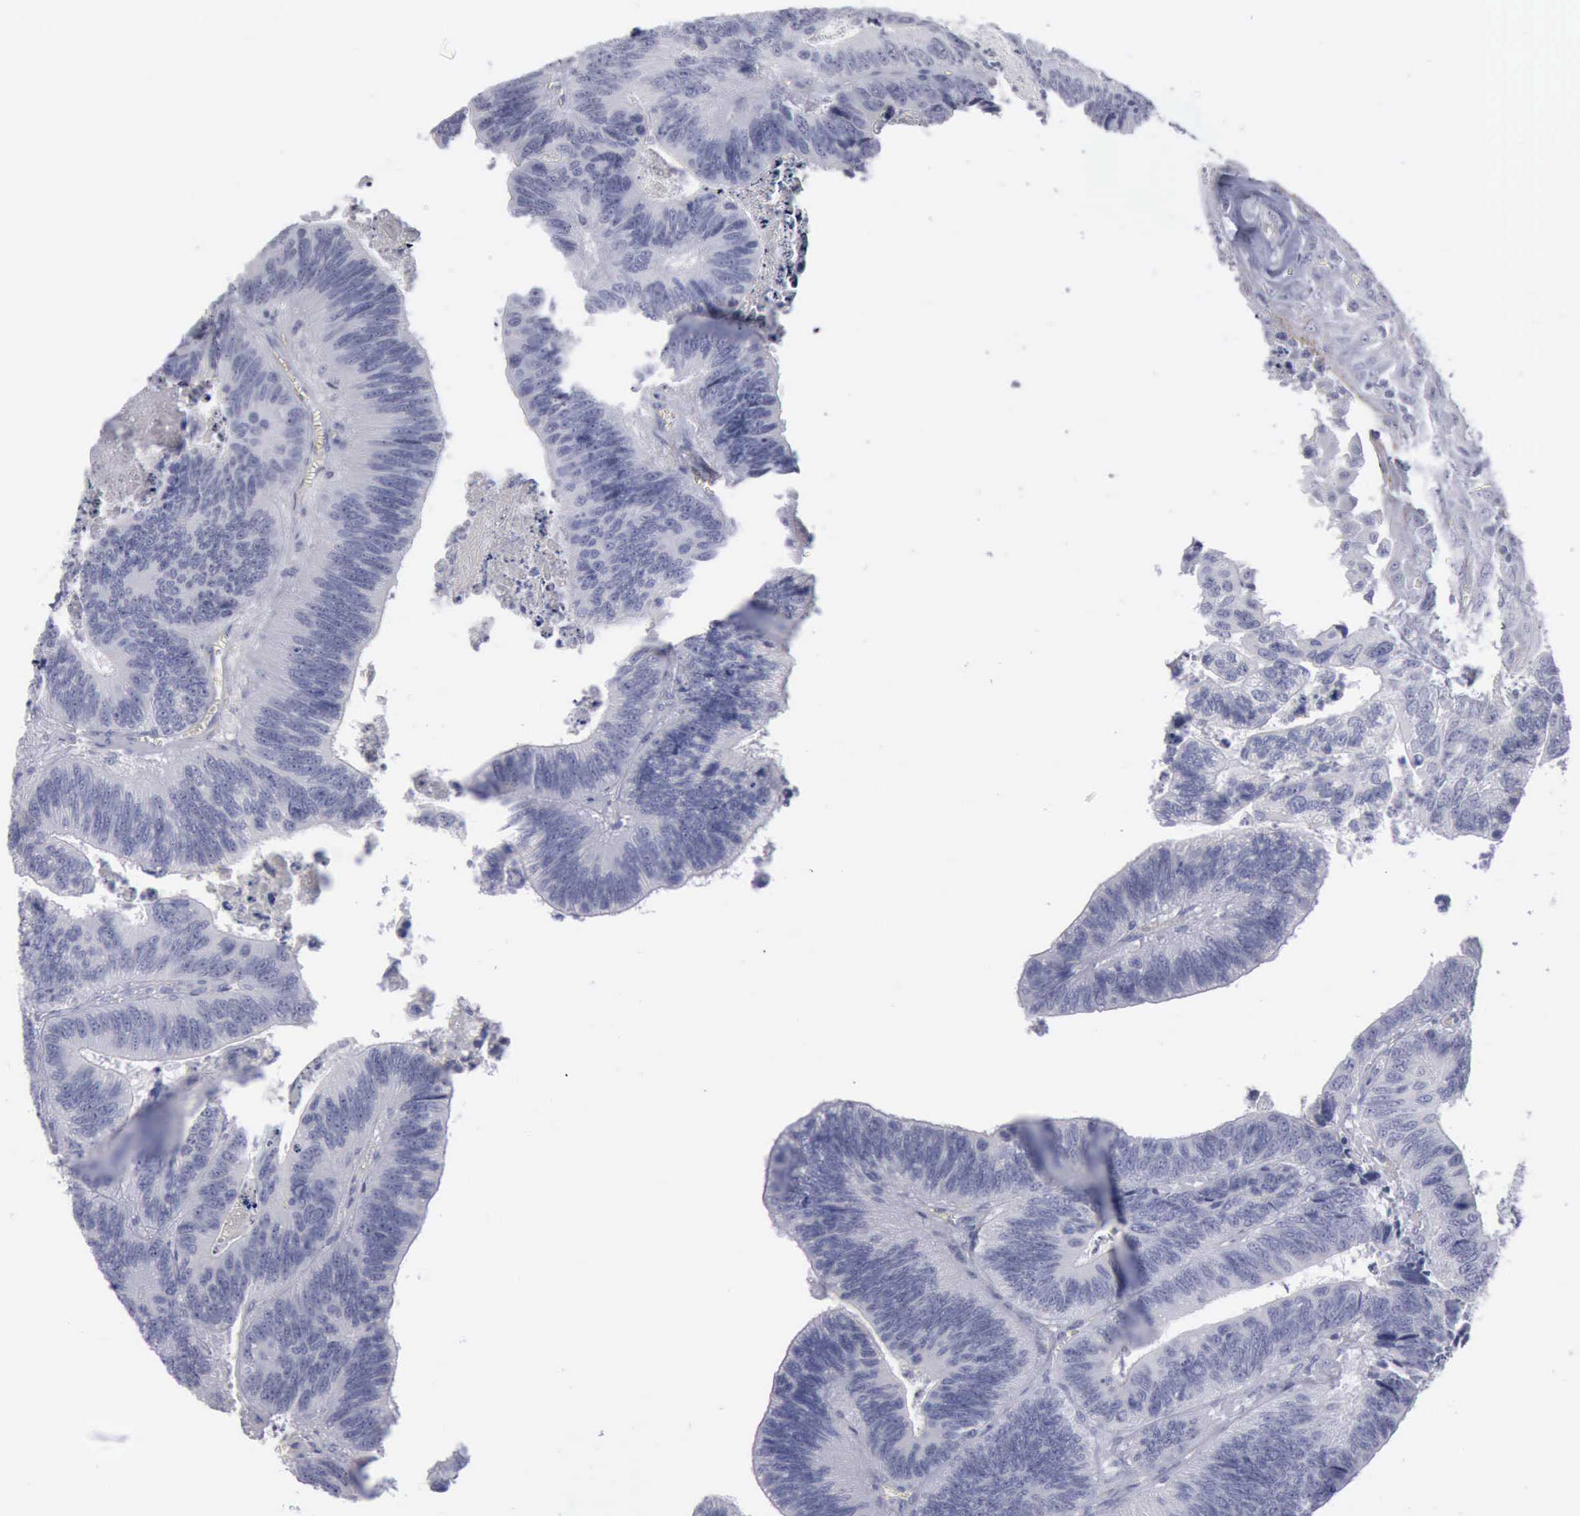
{"staining": {"intensity": "negative", "quantity": "none", "location": "none"}, "tissue": "colorectal cancer", "cell_type": "Tumor cells", "image_type": "cancer", "snomed": [{"axis": "morphology", "description": "Adenocarcinoma, NOS"}, {"axis": "topography", "description": "Colon"}], "caption": "Tumor cells show no significant protein expression in colorectal adenocarcinoma.", "gene": "CDH2", "patient": {"sex": "male", "age": 72}}